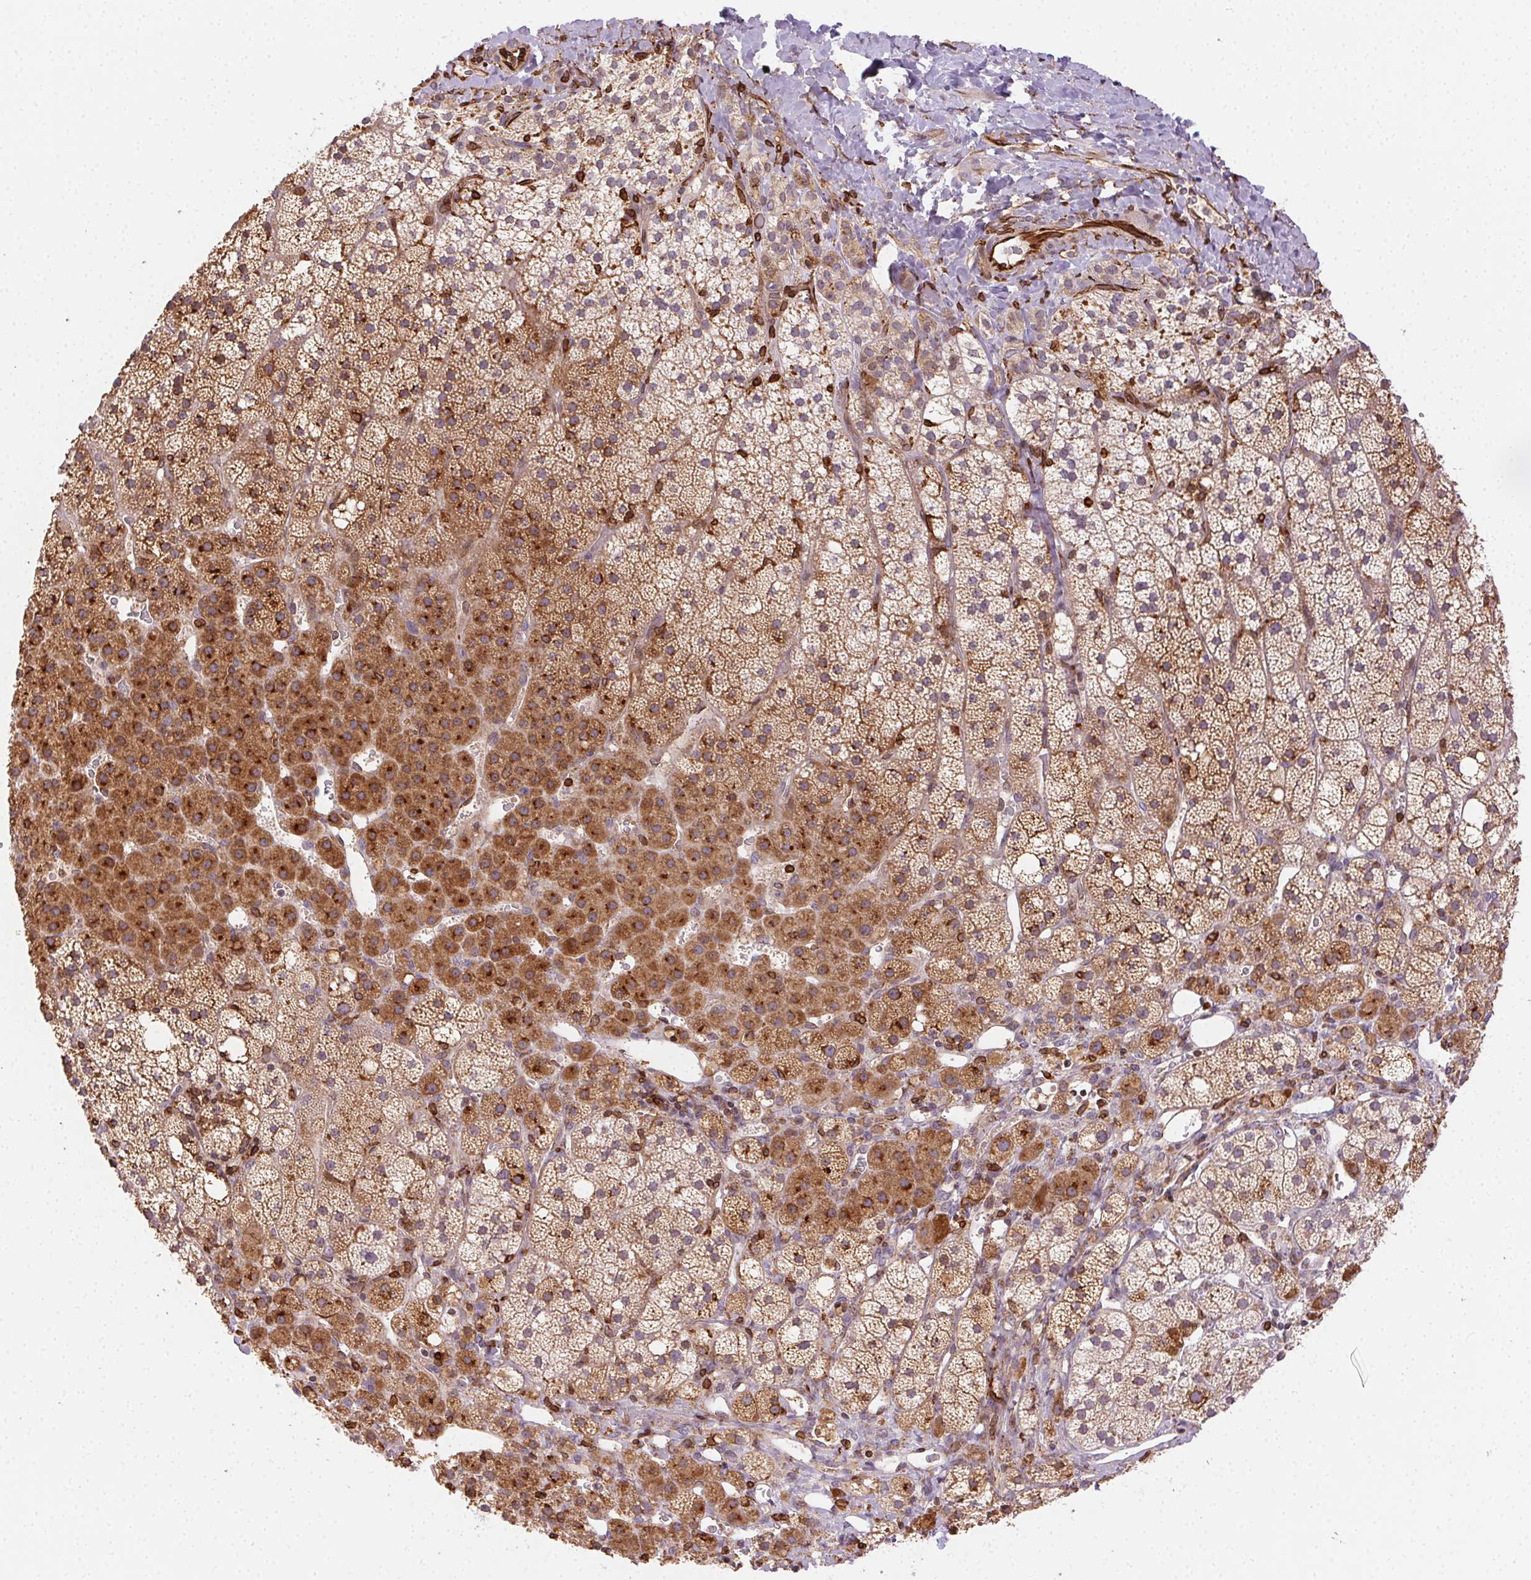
{"staining": {"intensity": "strong", "quantity": "25%-75%", "location": "cytoplasmic/membranous"}, "tissue": "adrenal gland", "cell_type": "Glandular cells", "image_type": "normal", "snomed": [{"axis": "morphology", "description": "Normal tissue, NOS"}, {"axis": "topography", "description": "Adrenal gland"}], "caption": "Adrenal gland was stained to show a protein in brown. There is high levels of strong cytoplasmic/membranous expression in approximately 25%-75% of glandular cells. Nuclei are stained in blue.", "gene": "RNASET2", "patient": {"sex": "male", "age": 53}}